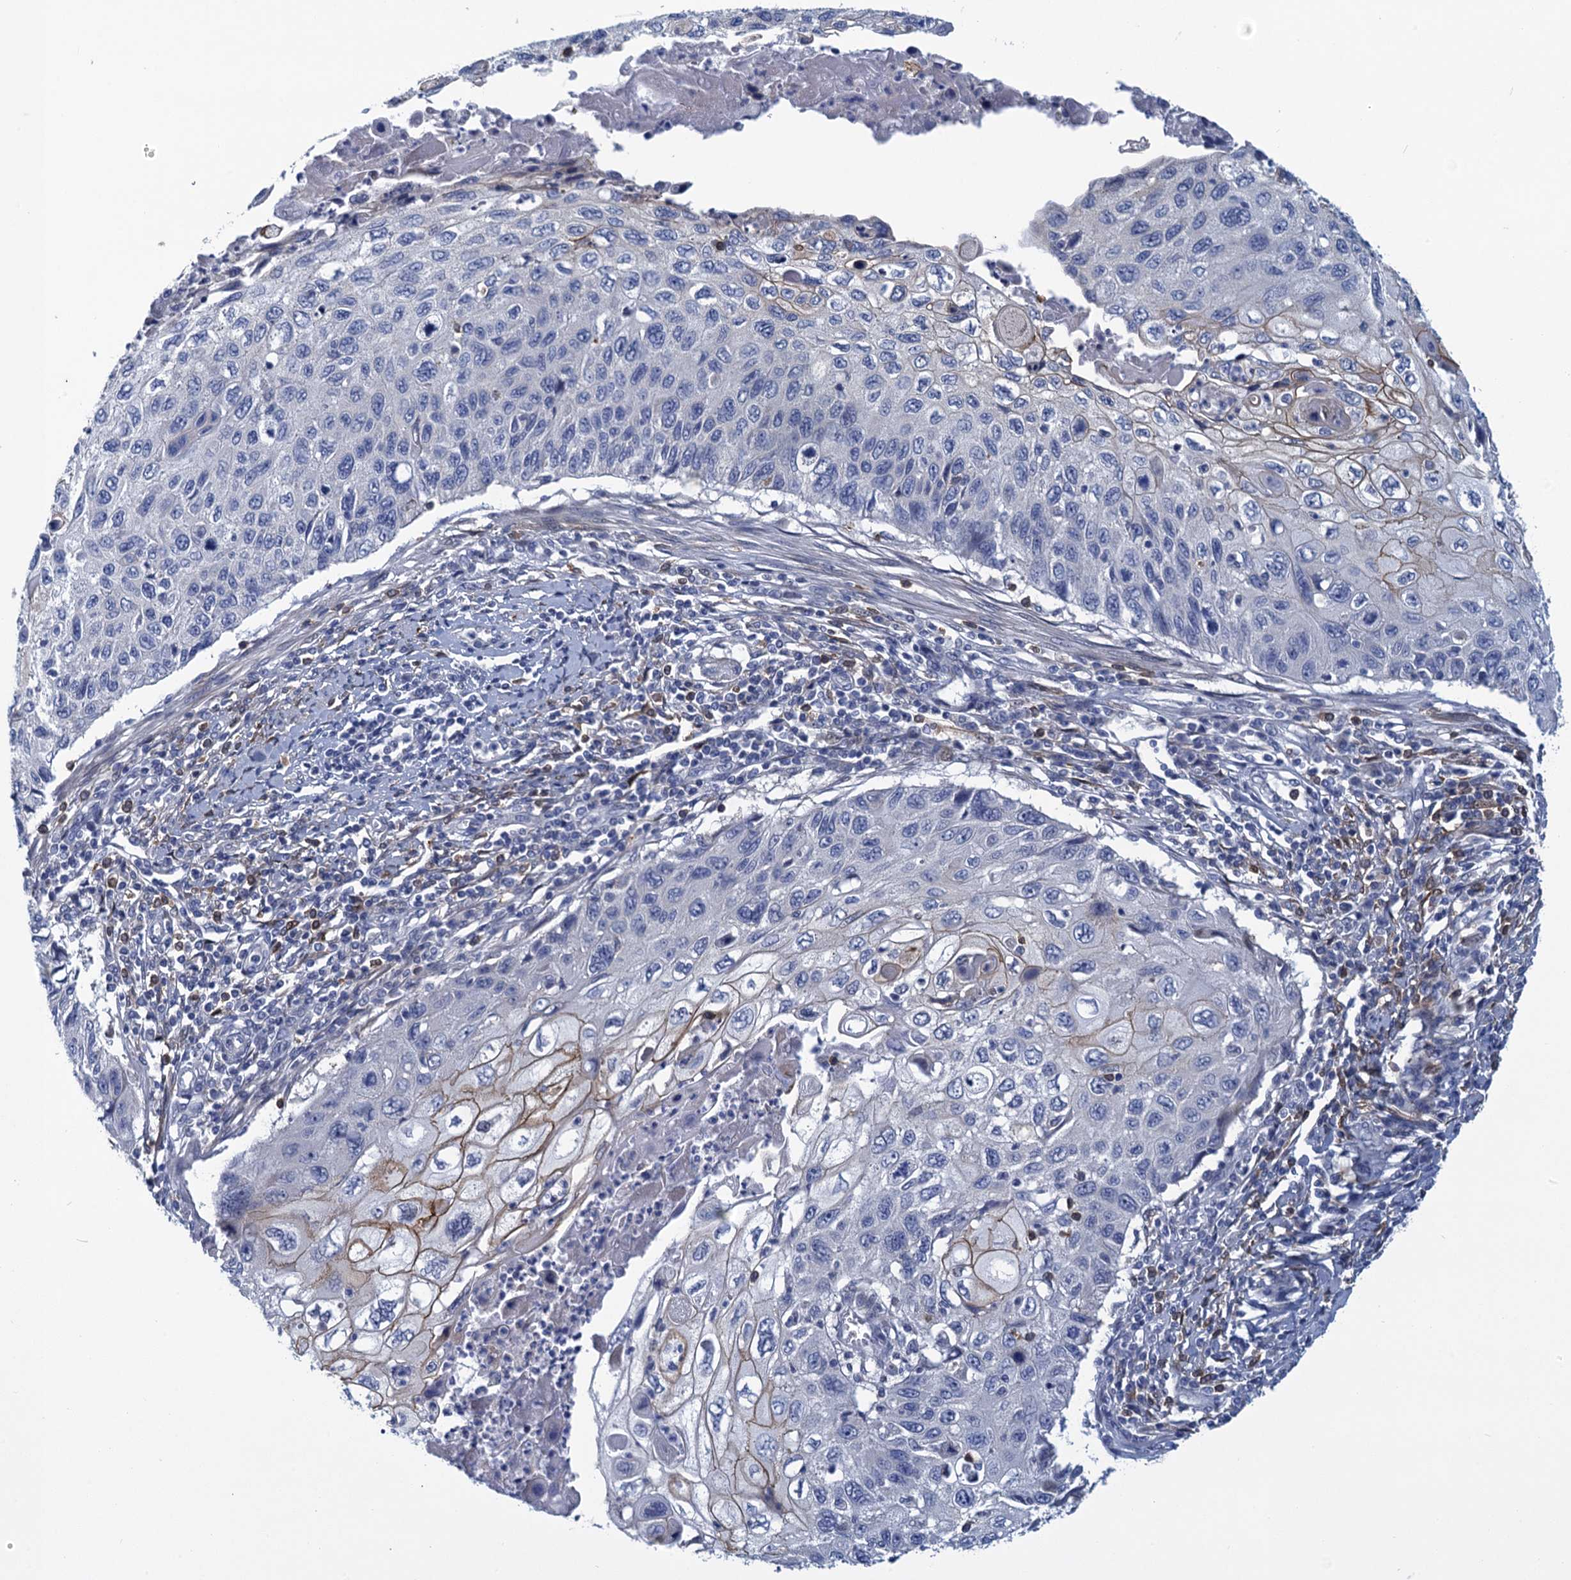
{"staining": {"intensity": "moderate", "quantity": "<25%", "location": "cytoplasmic/membranous"}, "tissue": "cervical cancer", "cell_type": "Tumor cells", "image_type": "cancer", "snomed": [{"axis": "morphology", "description": "Squamous cell carcinoma, NOS"}, {"axis": "topography", "description": "Cervix"}], "caption": "The photomicrograph displays a brown stain indicating the presence of a protein in the cytoplasmic/membranous of tumor cells in squamous cell carcinoma (cervical).", "gene": "SCEL", "patient": {"sex": "female", "age": 70}}